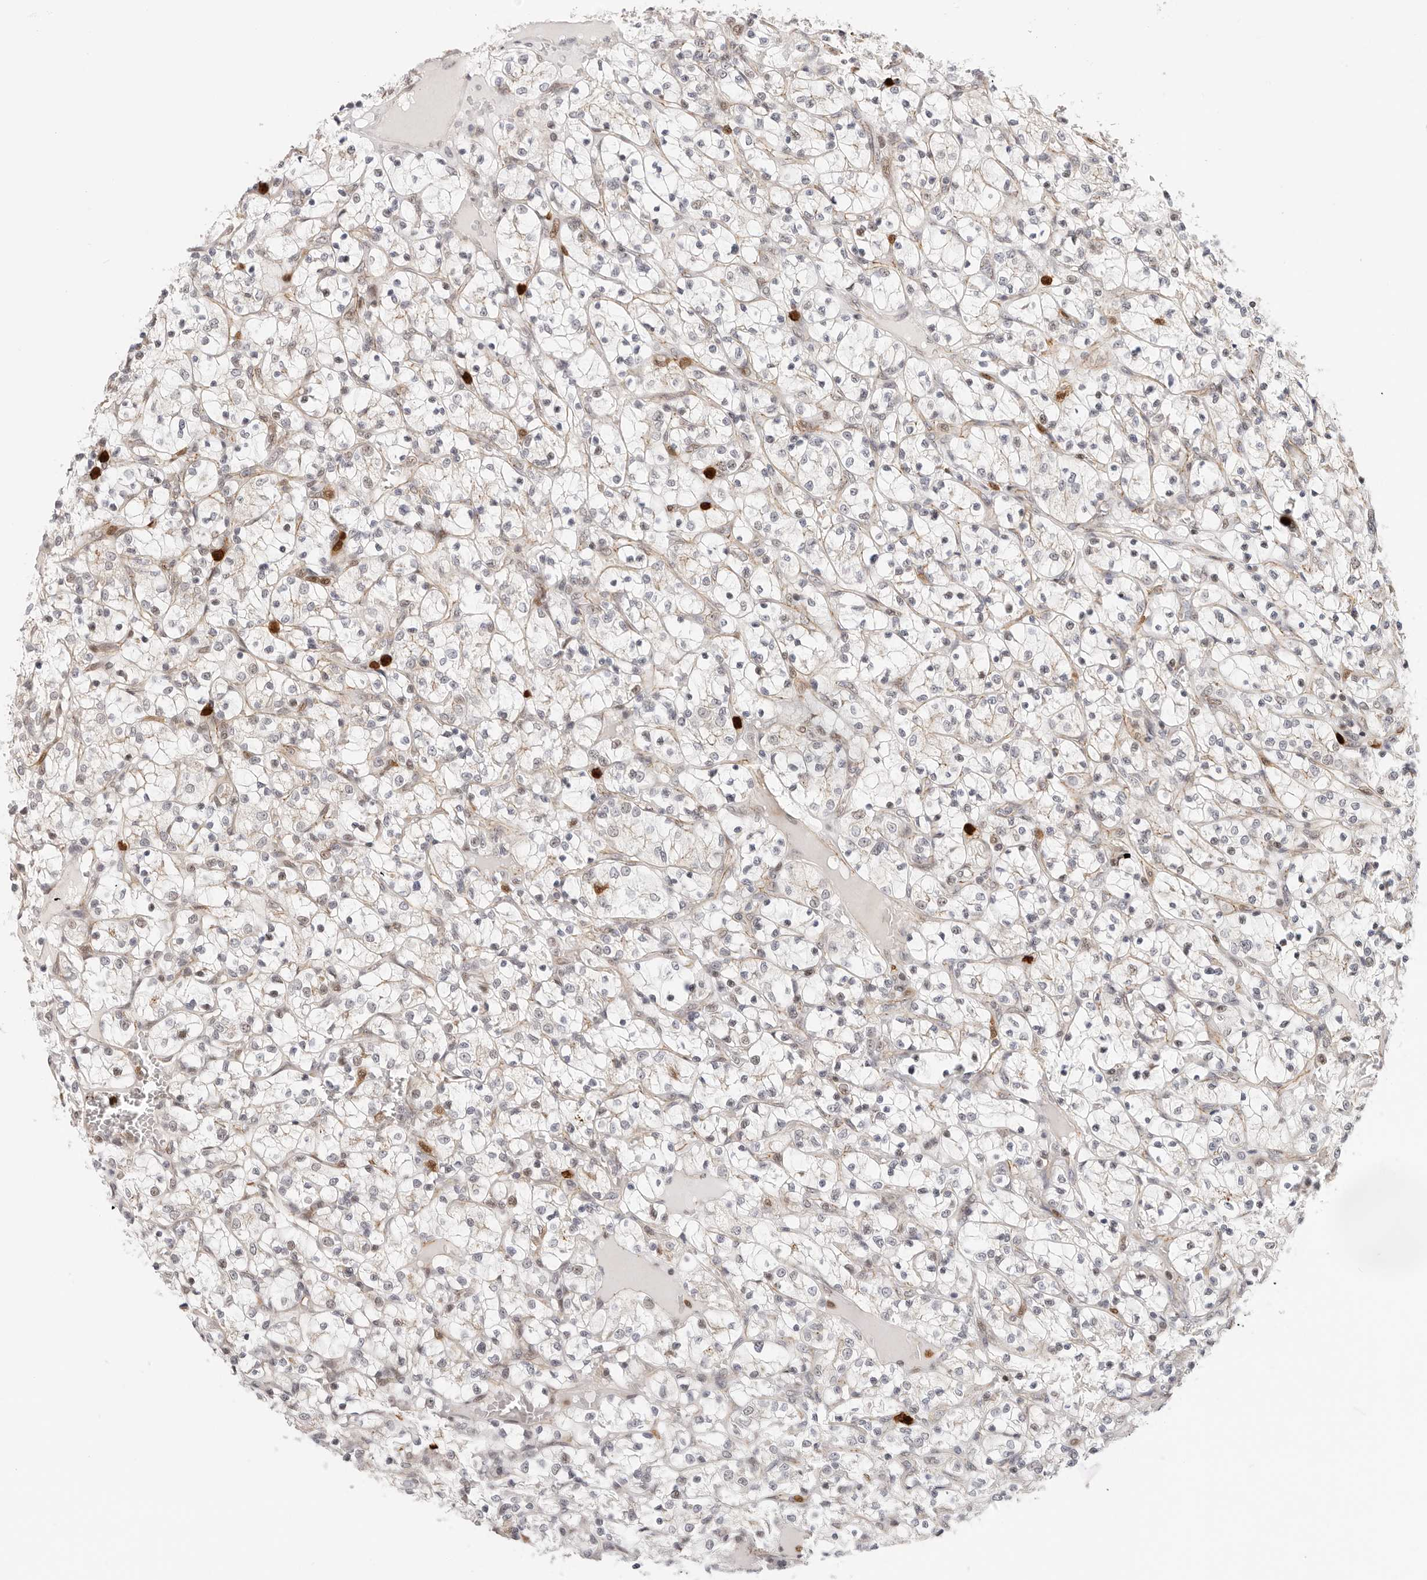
{"staining": {"intensity": "negative", "quantity": "none", "location": "none"}, "tissue": "renal cancer", "cell_type": "Tumor cells", "image_type": "cancer", "snomed": [{"axis": "morphology", "description": "Adenocarcinoma, NOS"}, {"axis": "topography", "description": "Kidney"}], "caption": "The histopathology image reveals no significant expression in tumor cells of renal cancer. Brightfield microscopy of immunohistochemistry (IHC) stained with DAB (brown) and hematoxylin (blue), captured at high magnification.", "gene": "AFDN", "patient": {"sex": "female", "age": 69}}